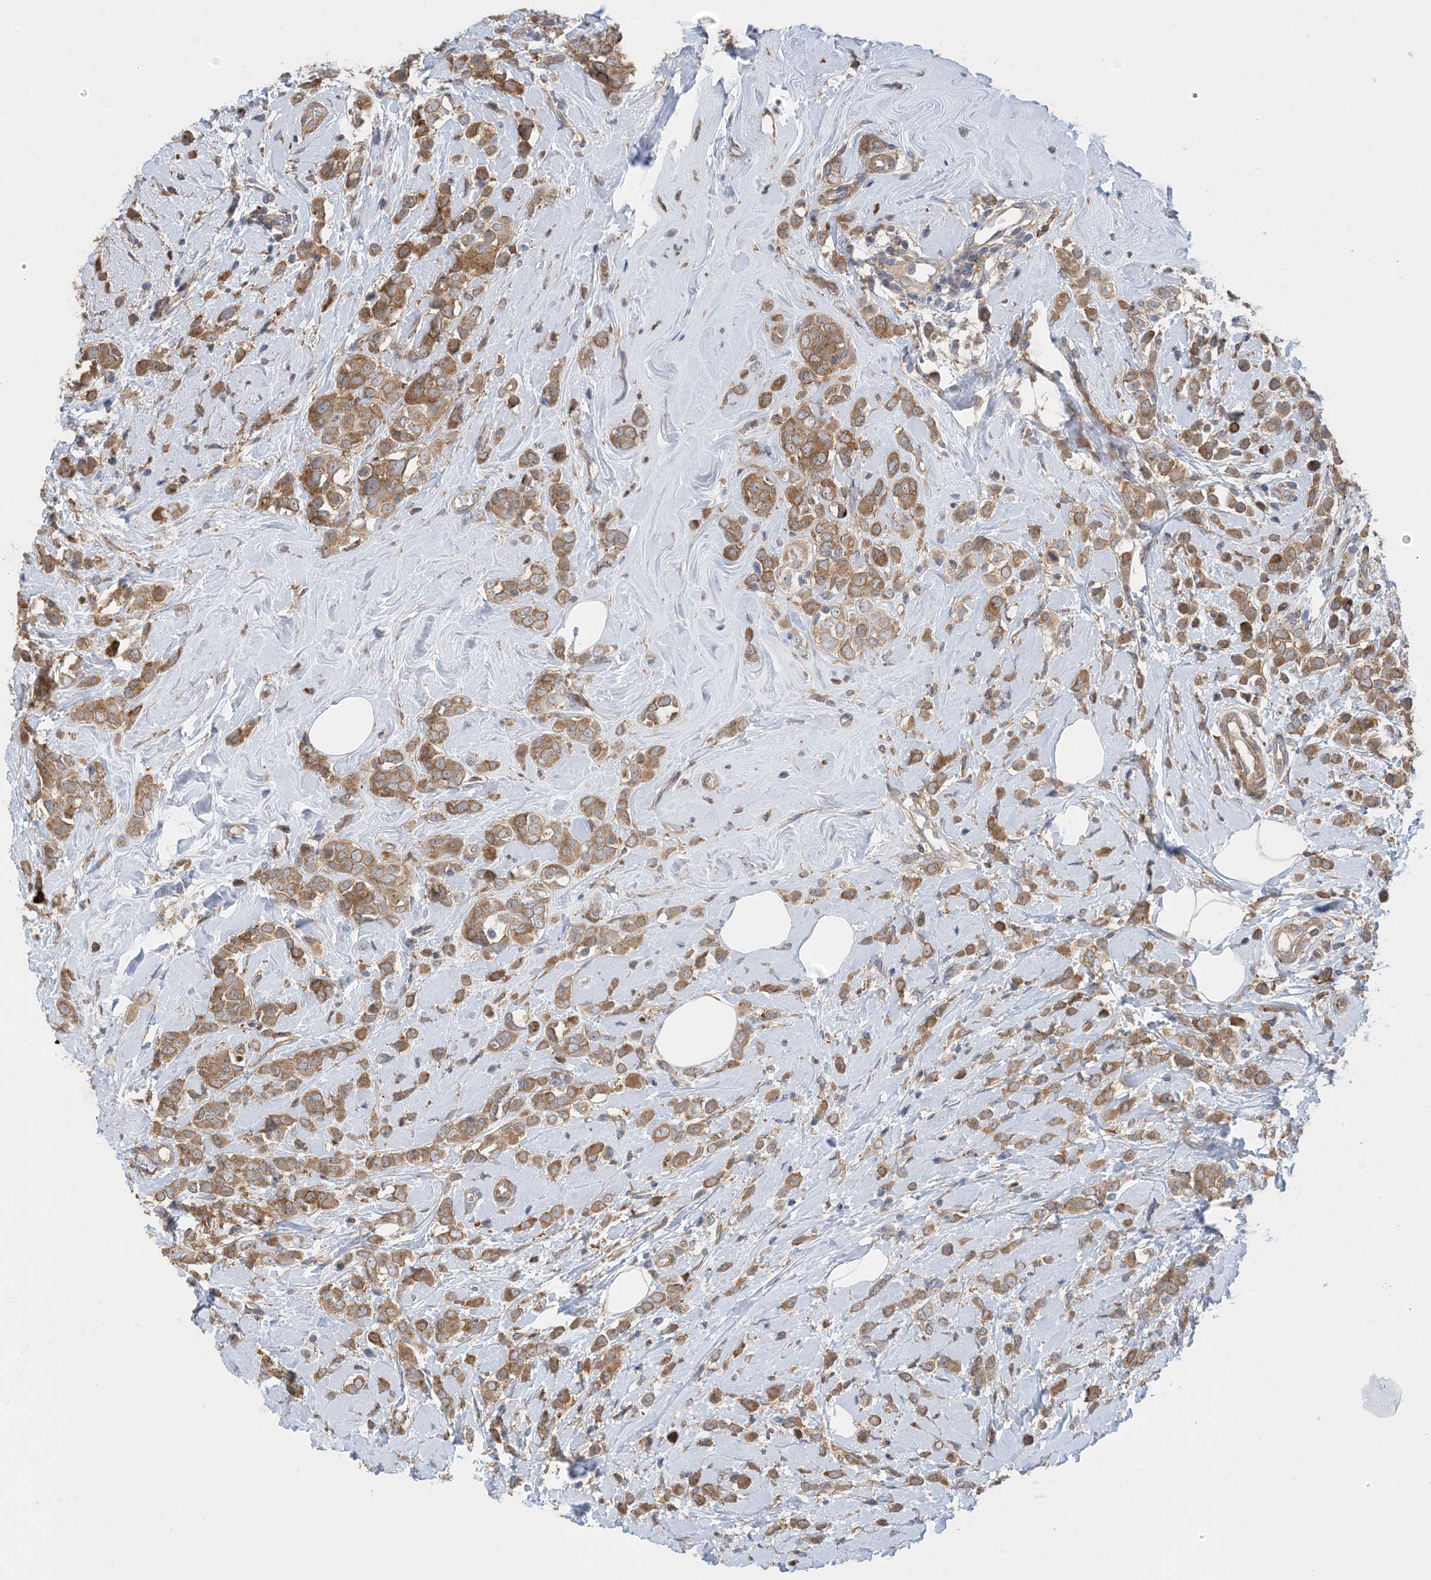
{"staining": {"intensity": "moderate", "quantity": ">75%", "location": "cytoplasmic/membranous"}, "tissue": "breast cancer", "cell_type": "Tumor cells", "image_type": "cancer", "snomed": [{"axis": "morphology", "description": "Lobular carcinoma"}, {"axis": "topography", "description": "Breast"}], "caption": "Protein positivity by immunohistochemistry displays moderate cytoplasmic/membranous positivity in about >75% of tumor cells in breast lobular carcinoma.", "gene": "HS1BP3", "patient": {"sex": "female", "age": 47}}